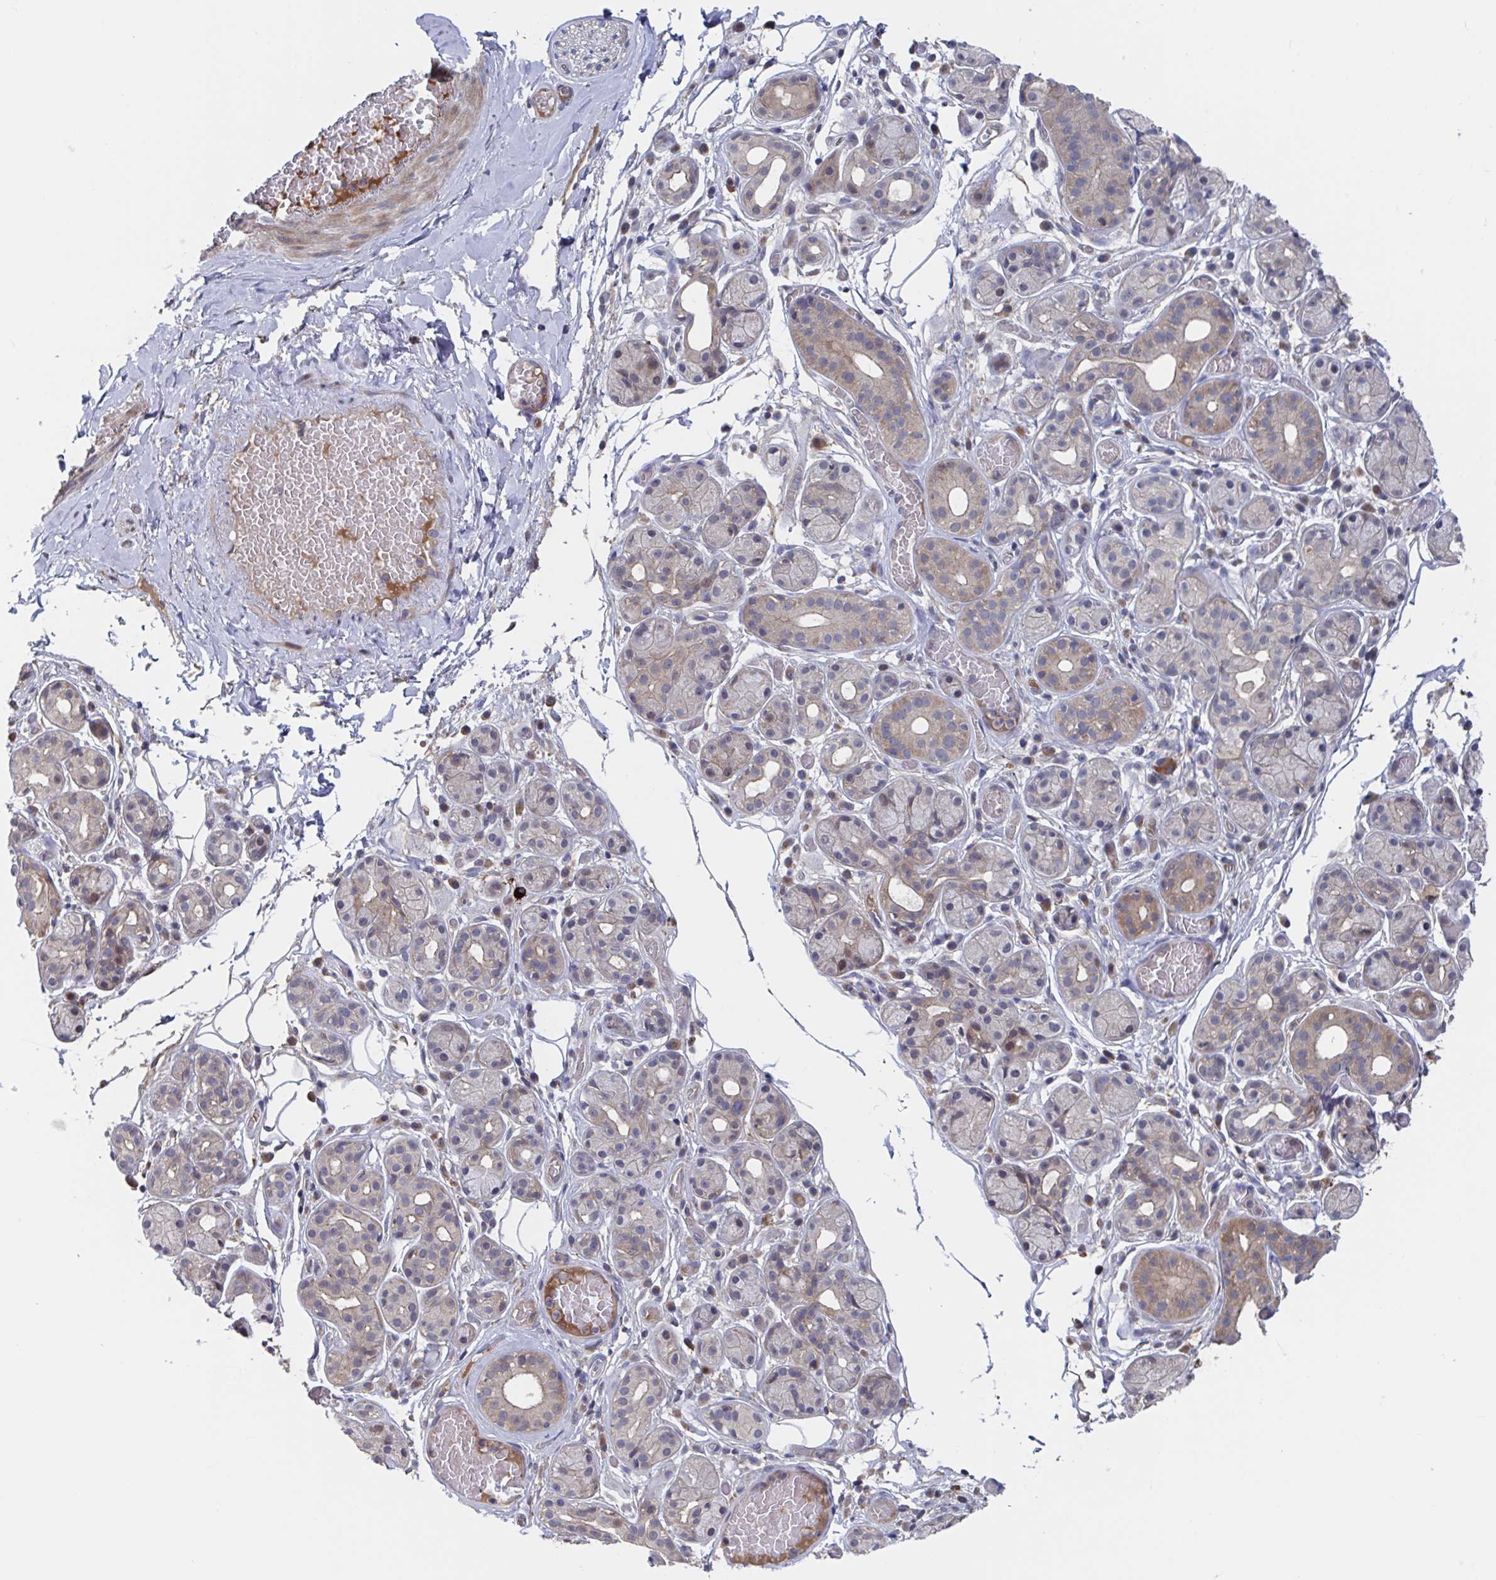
{"staining": {"intensity": "moderate", "quantity": "<25%", "location": "cytoplasmic/membranous"}, "tissue": "salivary gland", "cell_type": "Glandular cells", "image_type": "normal", "snomed": [{"axis": "morphology", "description": "Normal tissue, NOS"}, {"axis": "topography", "description": "Salivary gland"}, {"axis": "topography", "description": "Peripheral nerve tissue"}], "caption": "Brown immunohistochemical staining in benign salivary gland demonstrates moderate cytoplasmic/membranous staining in about <25% of glandular cells.", "gene": "DHRS12", "patient": {"sex": "male", "age": 71}}